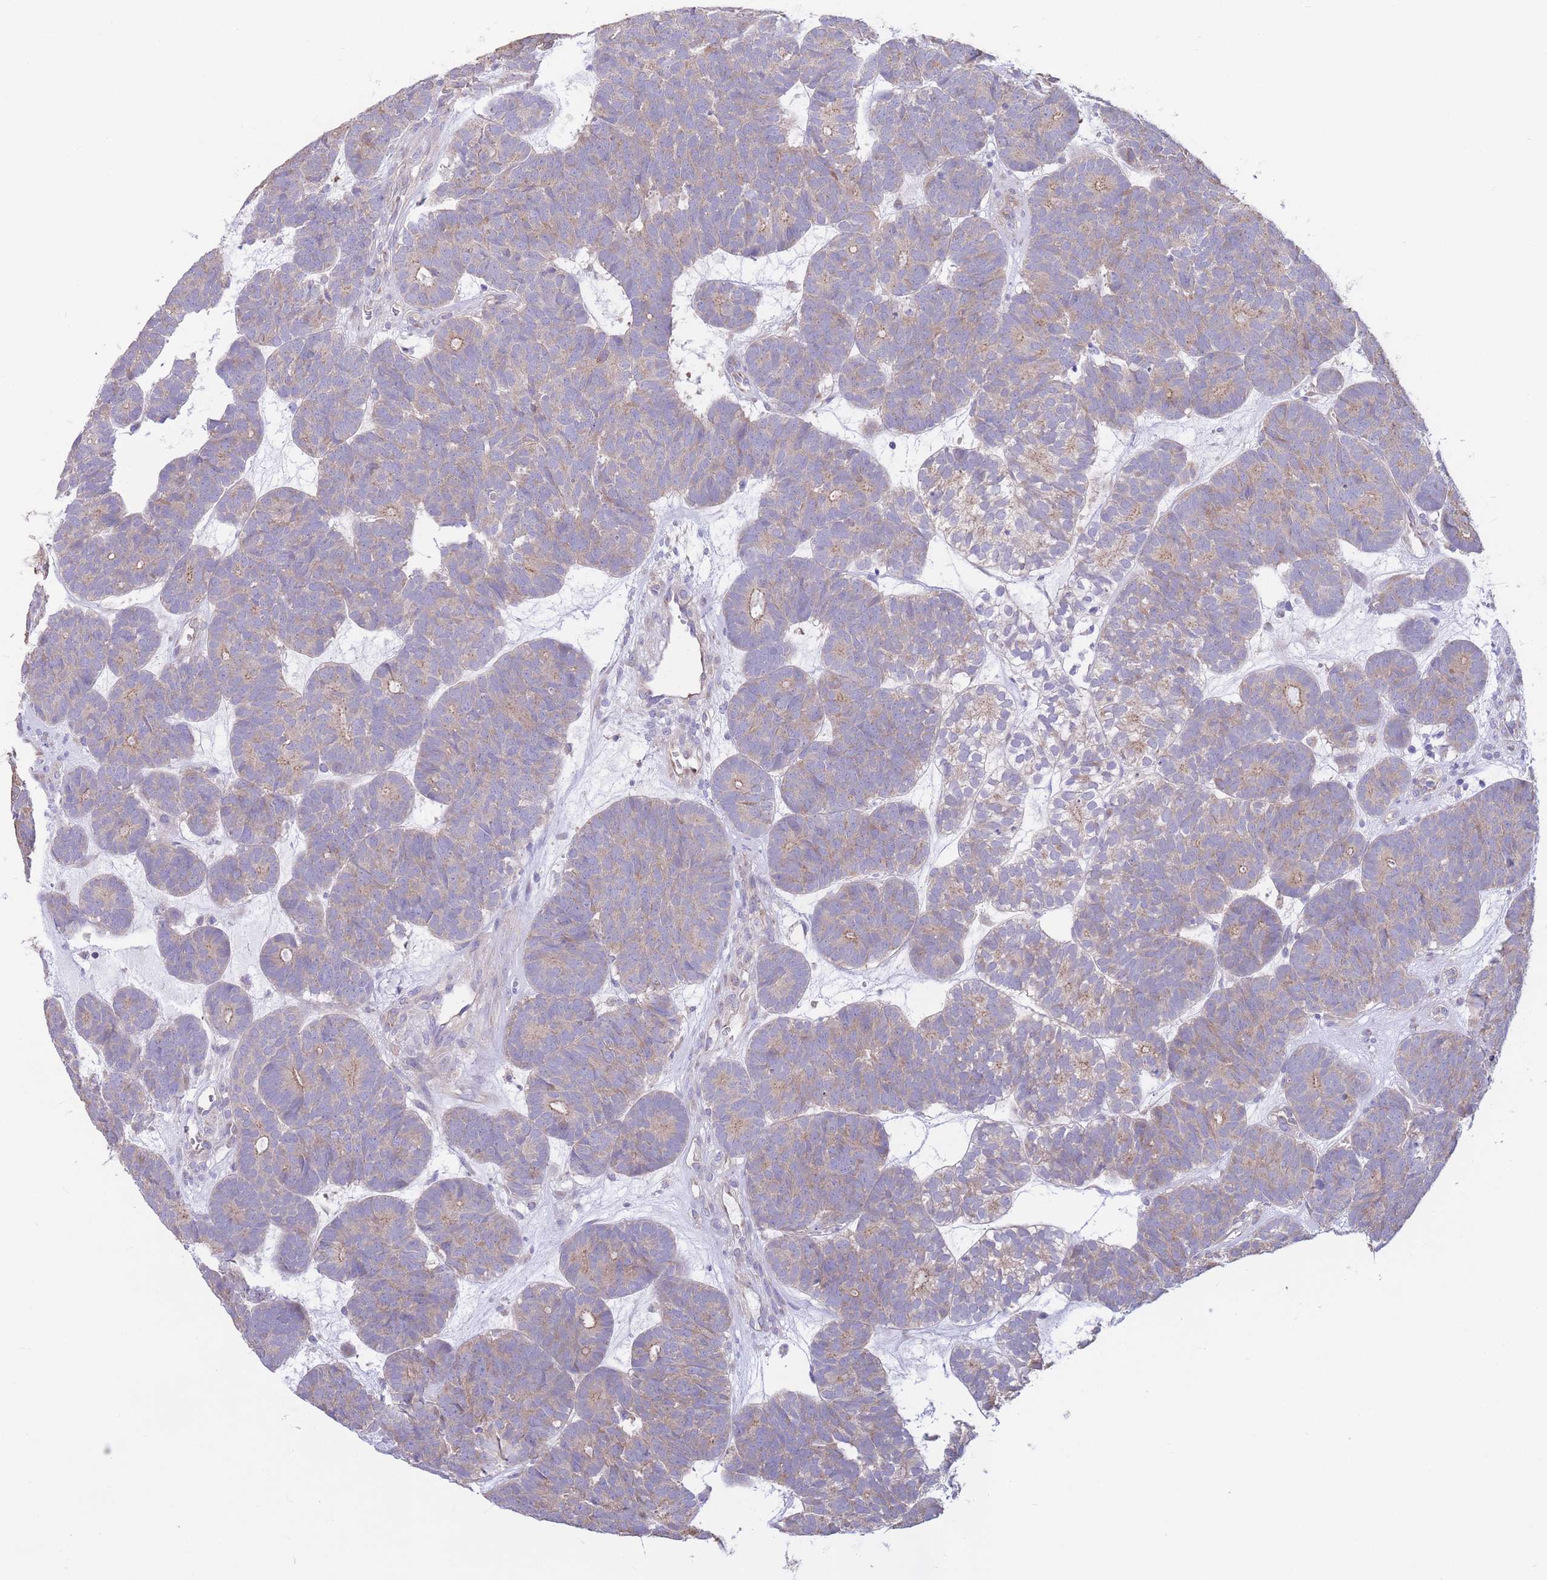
{"staining": {"intensity": "weak", "quantity": ">75%", "location": "cytoplasmic/membranous"}, "tissue": "head and neck cancer", "cell_type": "Tumor cells", "image_type": "cancer", "snomed": [{"axis": "morphology", "description": "Adenocarcinoma, NOS"}, {"axis": "topography", "description": "Head-Neck"}], "caption": "Protein analysis of adenocarcinoma (head and neck) tissue exhibits weak cytoplasmic/membranous staining in about >75% of tumor cells.", "gene": "ALS2CL", "patient": {"sex": "female", "age": 81}}